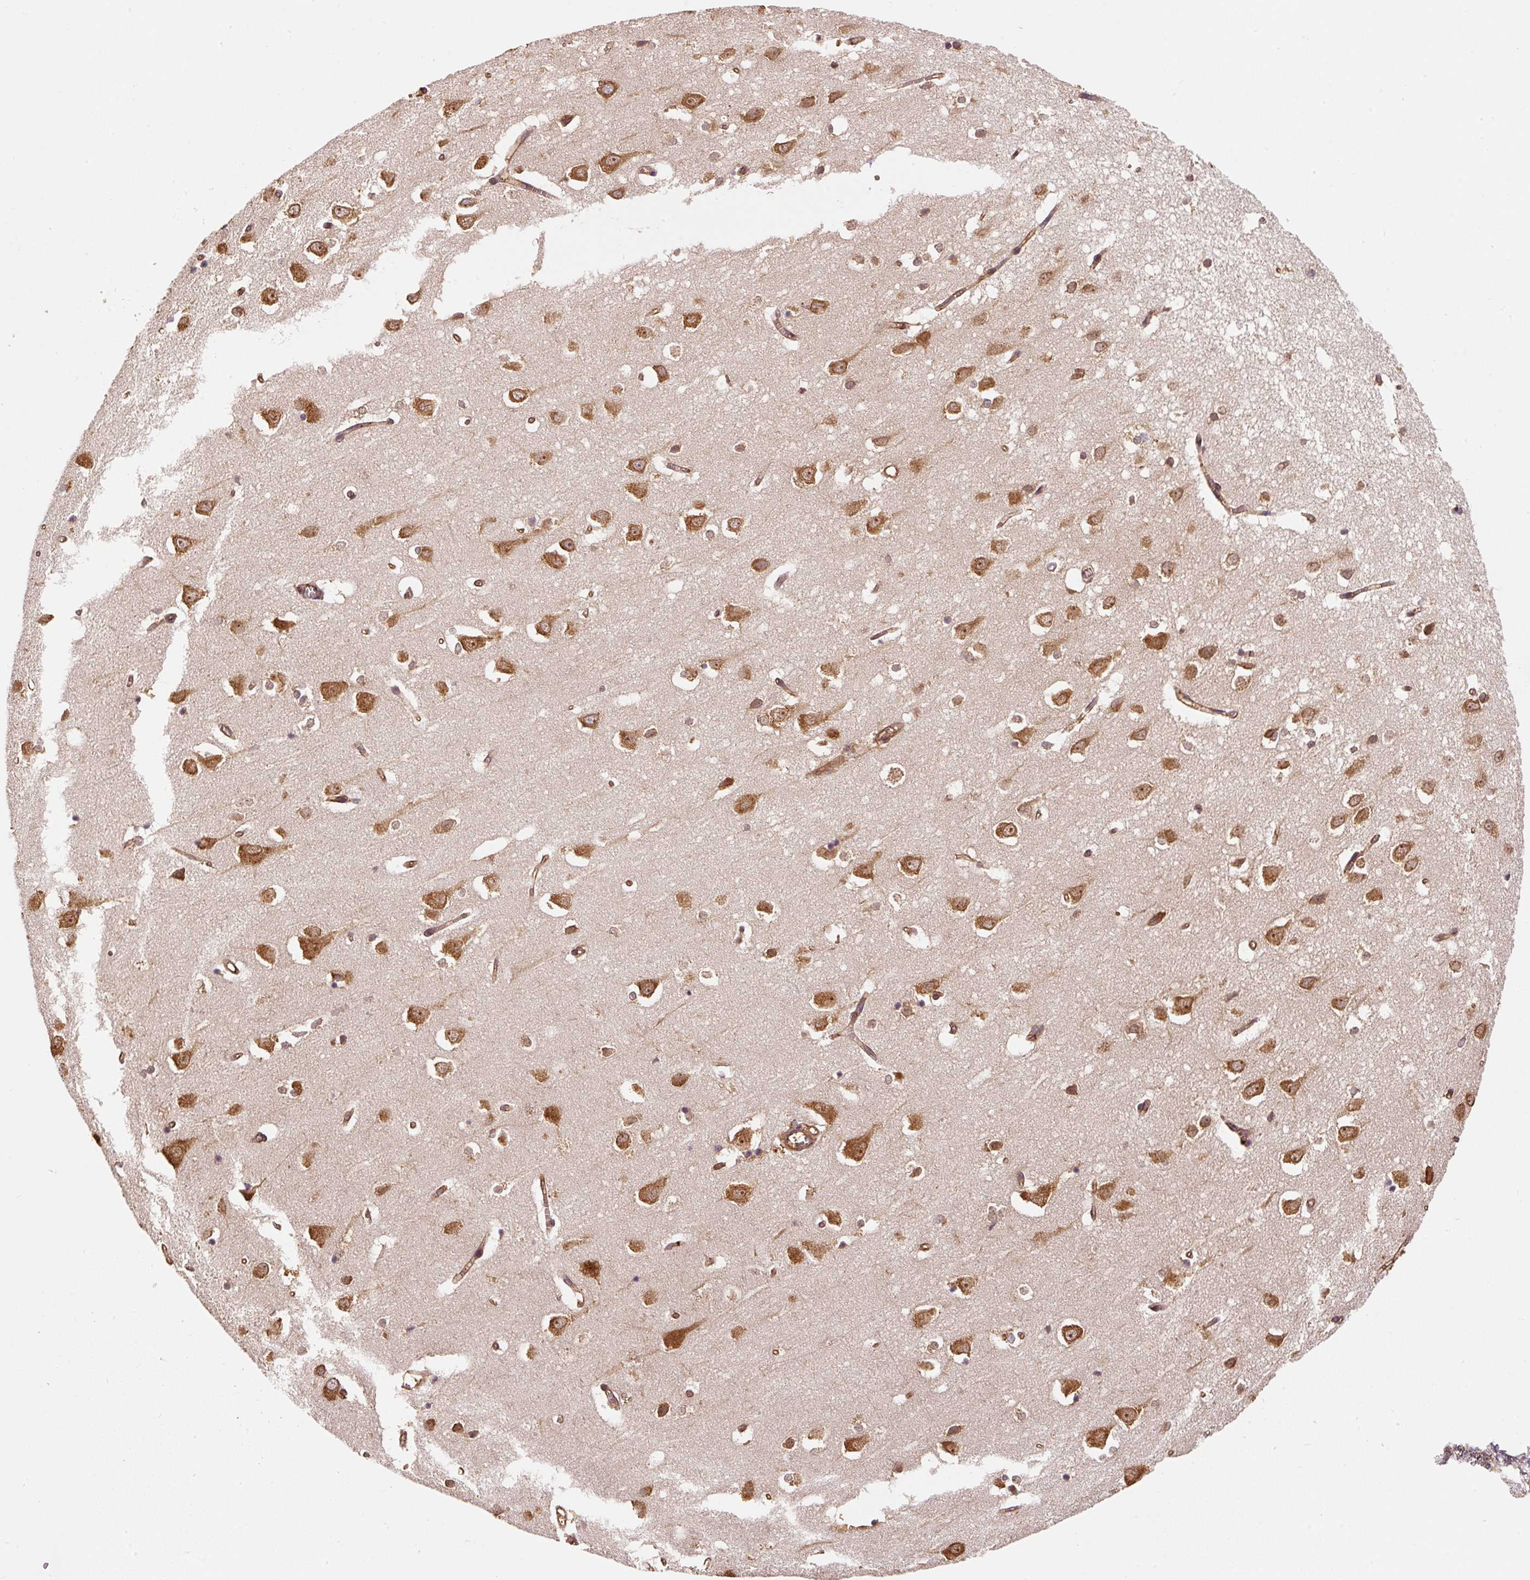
{"staining": {"intensity": "moderate", "quantity": ">75%", "location": "cytoplasmic/membranous"}, "tissue": "cerebral cortex", "cell_type": "Endothelial cells", "image_type": "normal", "snomed": [{"axis": "morphology", "description": "Normal tissue, NOS"}, {"axis": "topography", "description": "Cerebral cortex"}], "caption": "Immunohistochemical staining of unremarkable human cerebral cortex reveals medium levels of moderate cytoplasmic/membranous positivity in approximately >75% of endothelial cells. (DAB (3,3'-diaminobenzidine) IHC, brown staining for protein, blue staining for nuclei).", "gene": "EIF2S2", "patient": {"sex": "male", "age": 70}}